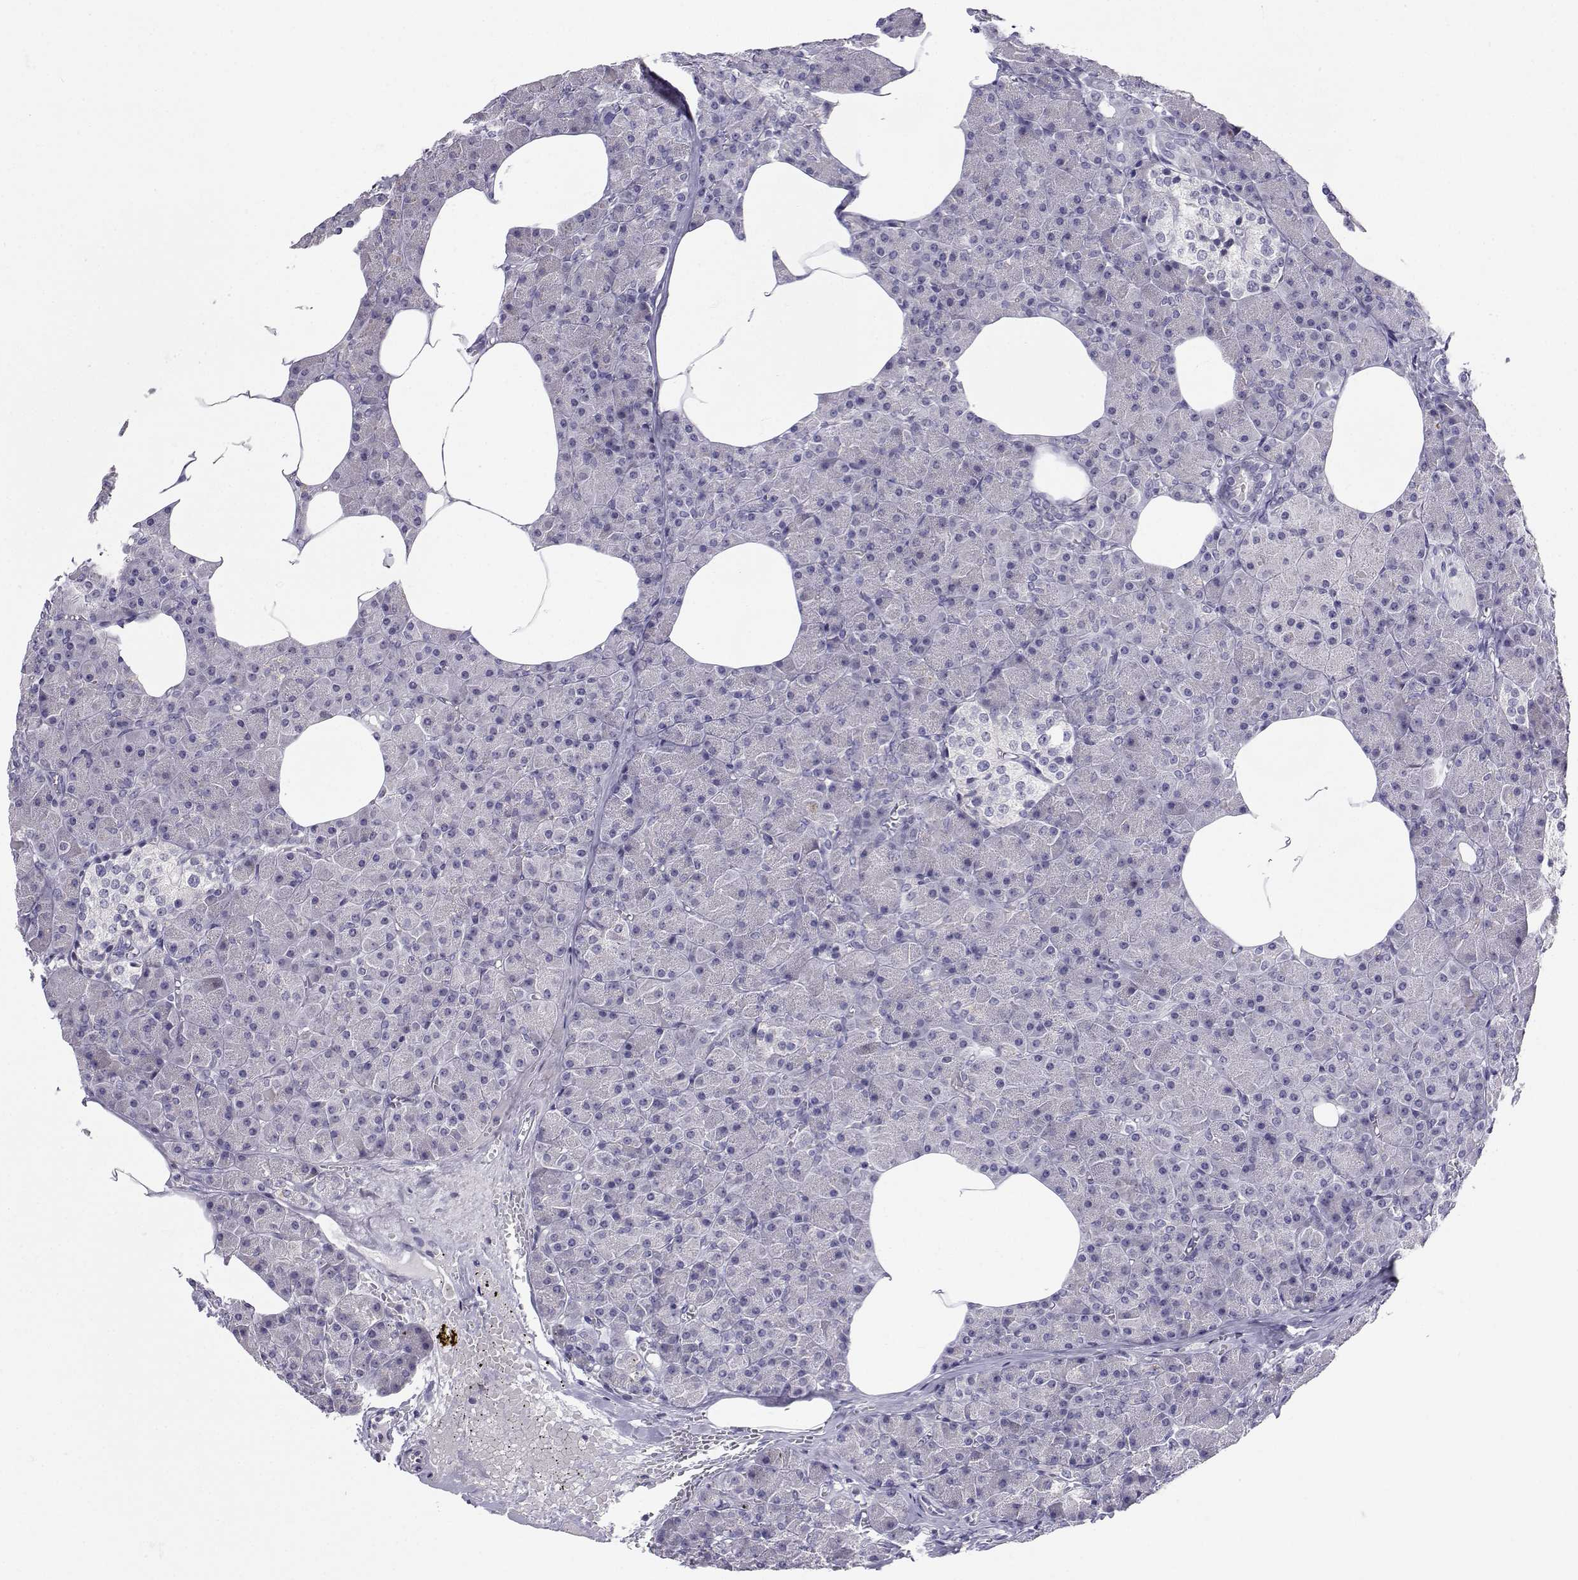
{"staining": {"intensity": "negative", "quantity": "none", "location": "none"}, "tissue": "pancreas", "cell_type": "Exocrine glandular cells", "image_type": "normal", "snomed": [{"axis": "morphology", "description": "Normal tissue, NOS"}, {"axis": "topography", "description": "Pancreas"}], "caption": "An IHC image of unremarkable pancreas is shown. There is no staining in exocrine glandular cells of pancreas. (Stains: DAB IHC with hematoxylin counter stain, Microscopy: brightfield microscopy at high magnification).", "gene": "SLC6A3", "patient": {"sex": "female", "age": 45}}